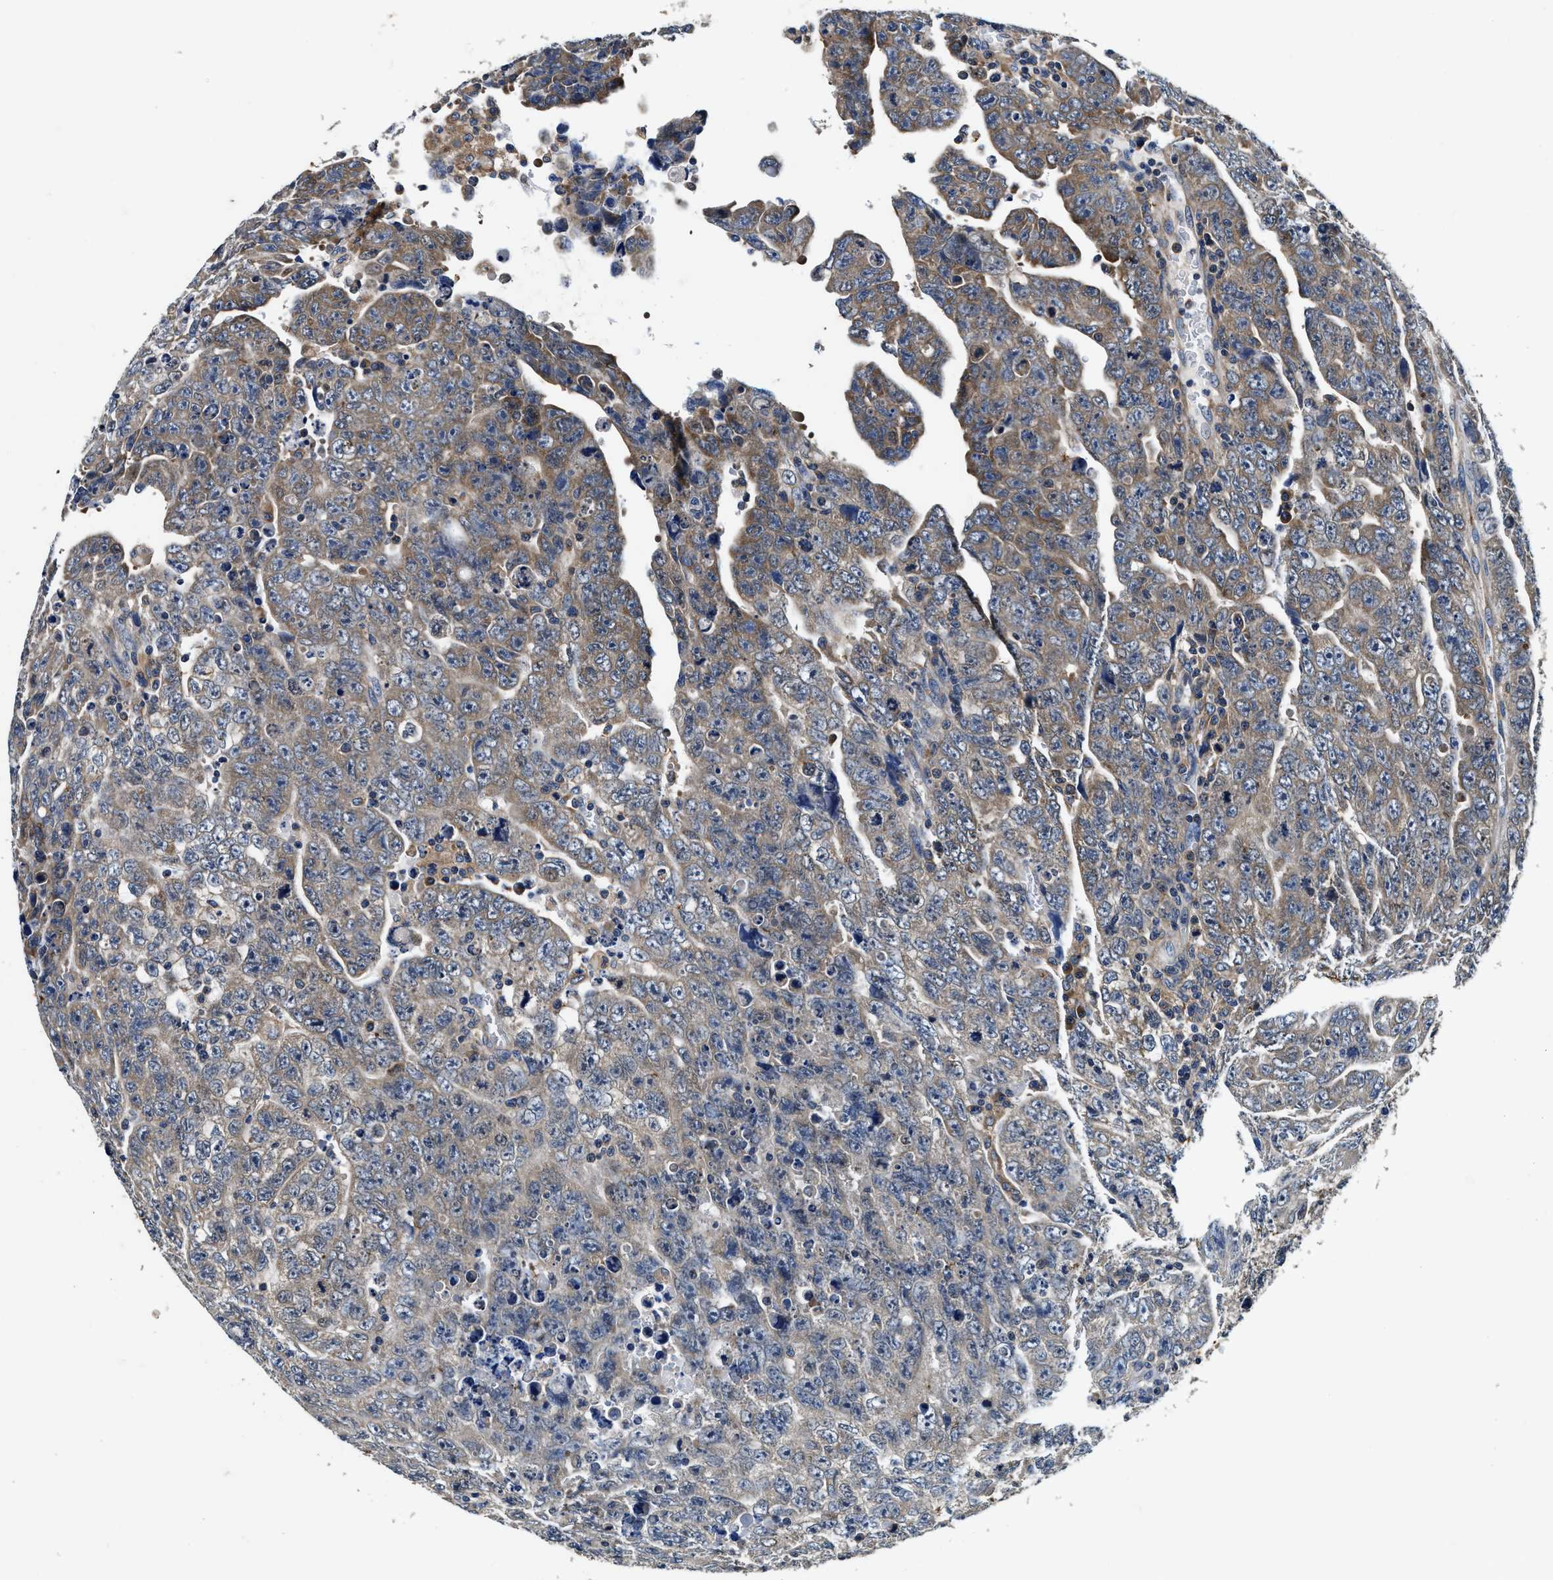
{"staining": {"intensity": "weak", "quantity": "25%-75%", "location": "cytoplasmic/membranous"}, "tissue": "testis cancer", "cell_type": "Tumor cells", "image_type": "cancer", "snomed": [{"axis": "morphology", "description": "Carcinoma, Embryonal, NOS"}, {"axis": "topography", "description": "Testis"}], "caption": "DAB immunohistochemical staining of testis cancer (embryonal carcinoma) reveals weak cytoplasmic/membranous protein staining in about 25%-75% of tumor cells. (DAB (3,3'-diaminobenzidine) IHC with brightfield microscopy, high magnification).", "gene": "PI4KB", "patient": {"sex": "male", "age": 28}}